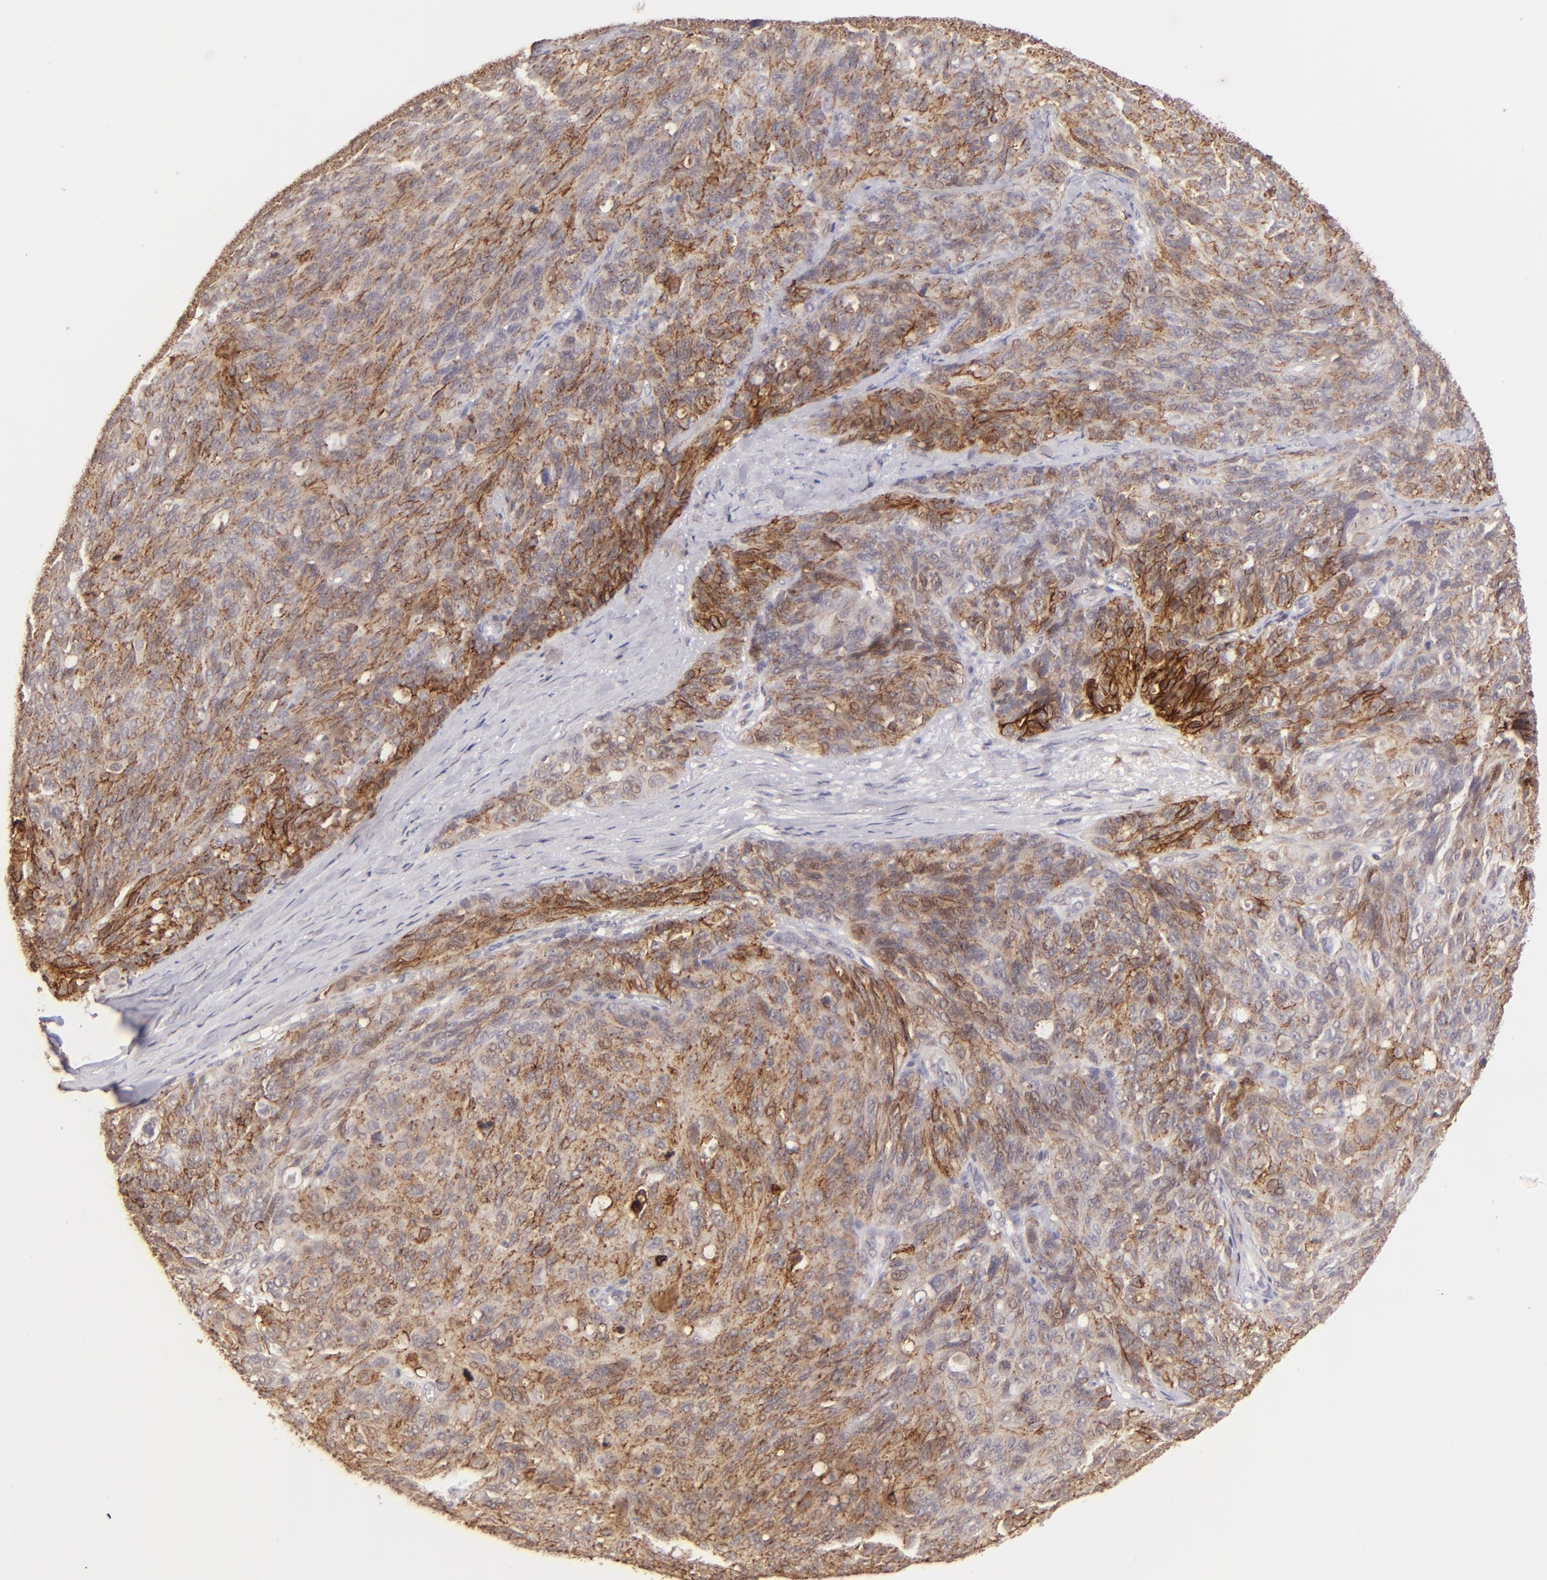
{"staining": {"intensity": "moderate", "quantity": ">75%", "location": "cytoplasmic/membranous"}, "tissue": "ovarian cancer", "cell_type": "Tumor cells", "image_type": "cancer", "snomed": [{"axis": "morphology", "description": "Carcinoma, endometroid"}, {"axis": "topography", "description": "Ovary"}], "caption": "High-magnification brightfield microscopy of endometroid carcinoma (ovarian) stained with DAB (brown) and counterstained with hematoxylin (blue). tumor cells exhibit moderate cytoplasmic/membranous staining is appreciated in approximately>75% of cells. (DAB IHC, brown staining for protein, blue staining for nuclei).", "gene": "CLDN1", "patient": {"sex": "female", "age": 60}}